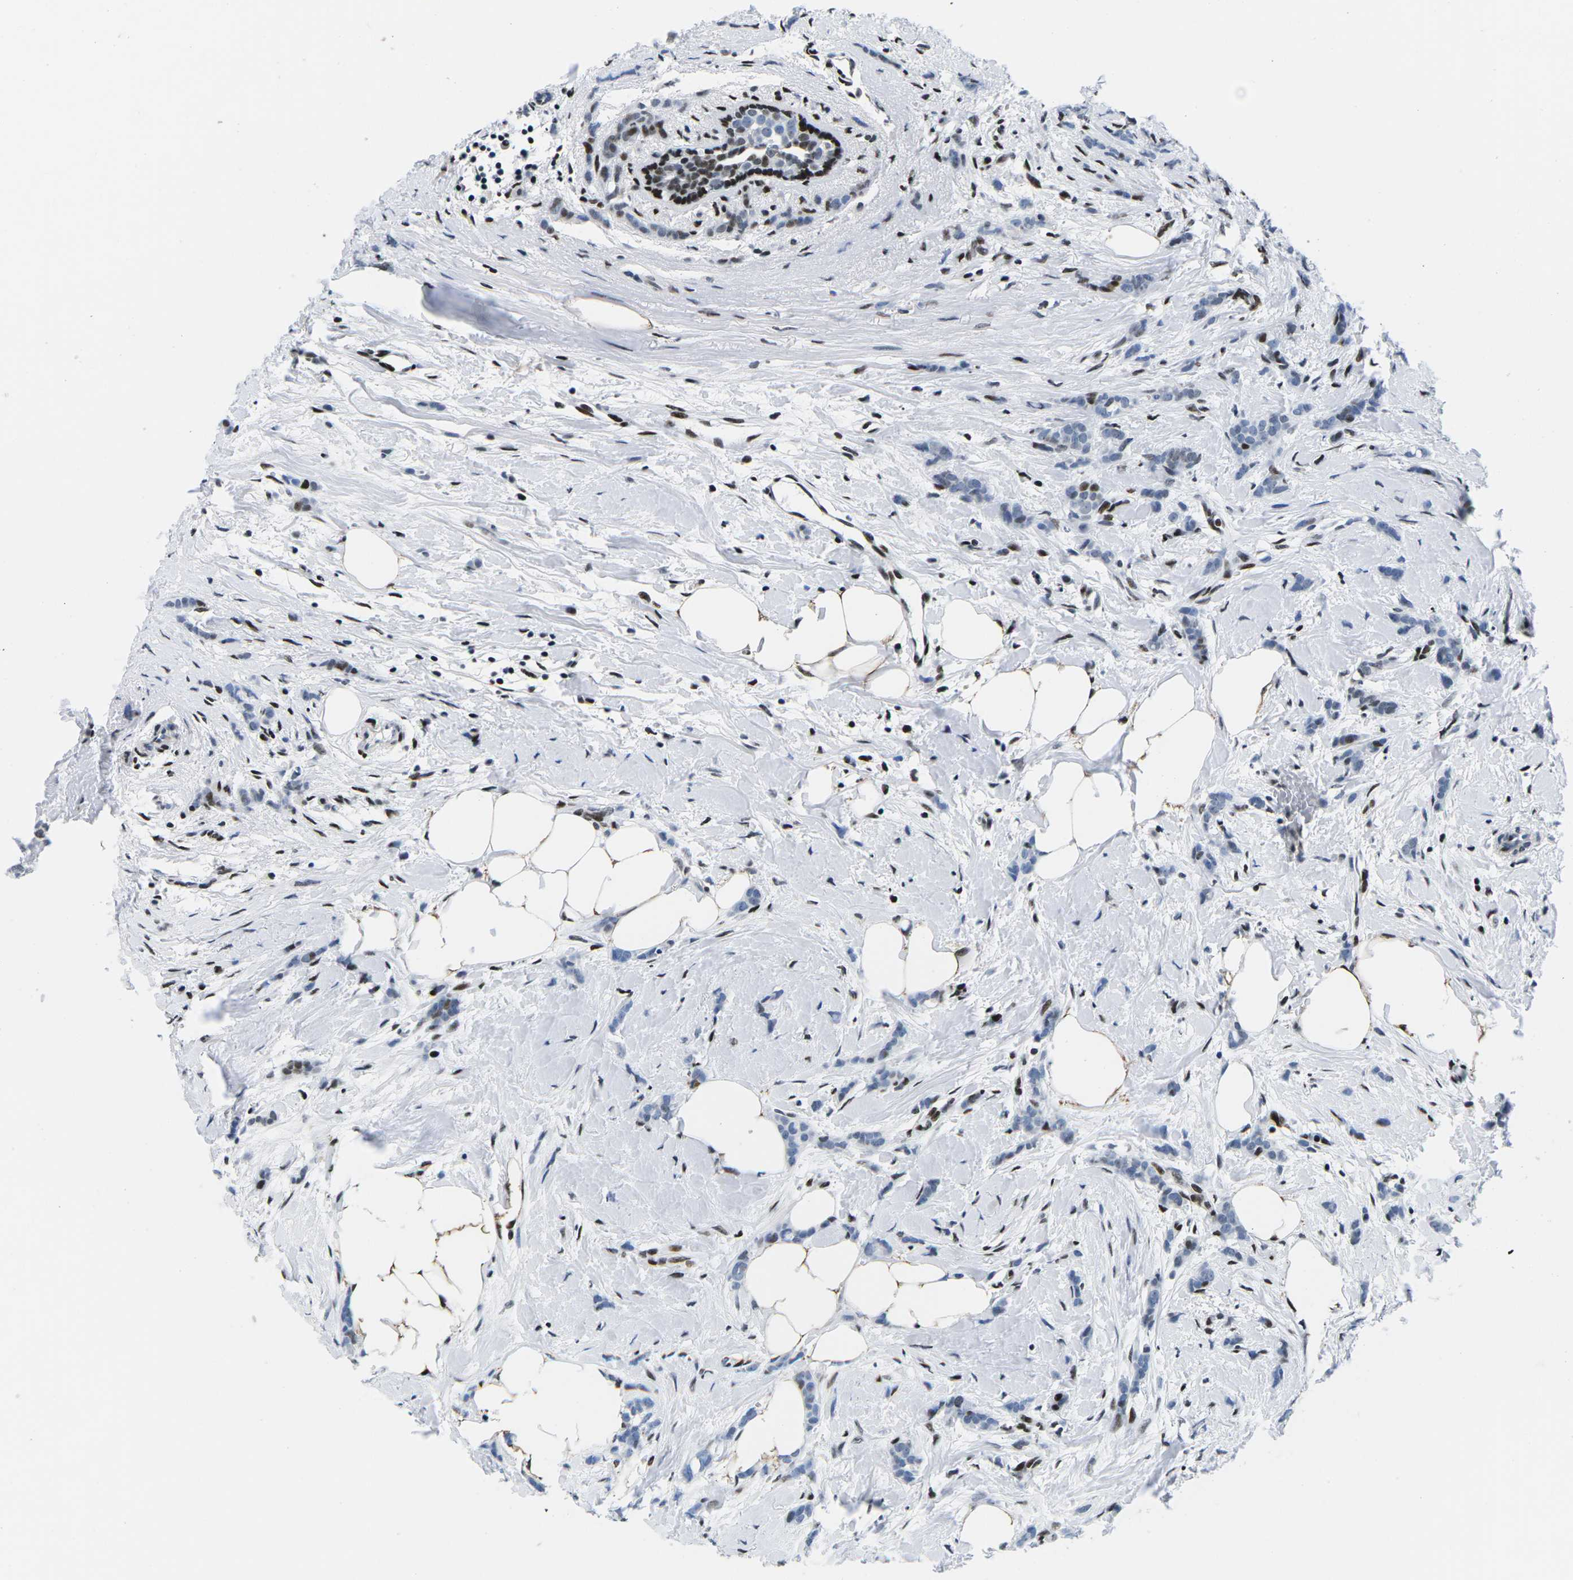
{"staining": {"intensity": "moderate", "quantity": "<25%", "location": "nuclear"}, "tissue": "breast cancer", "cell_type": "Tumor cells", "image_type": "cancer", "snomed": [{"axis": "morphology", "description": "Lobular carcinoma, in situ"}, {"axis": "morphology", "description": "Lobular carcinoma"}, {"axis": "topography", "description": "Breast"}], "caption": "Immunohistochemical staining of lobular carcinoma (breast) shows moderate nuclear protein staining in approximately <25% of tumor cells.", "gene": "ATF1", "patient": {"sex": "female", "age": 41}}